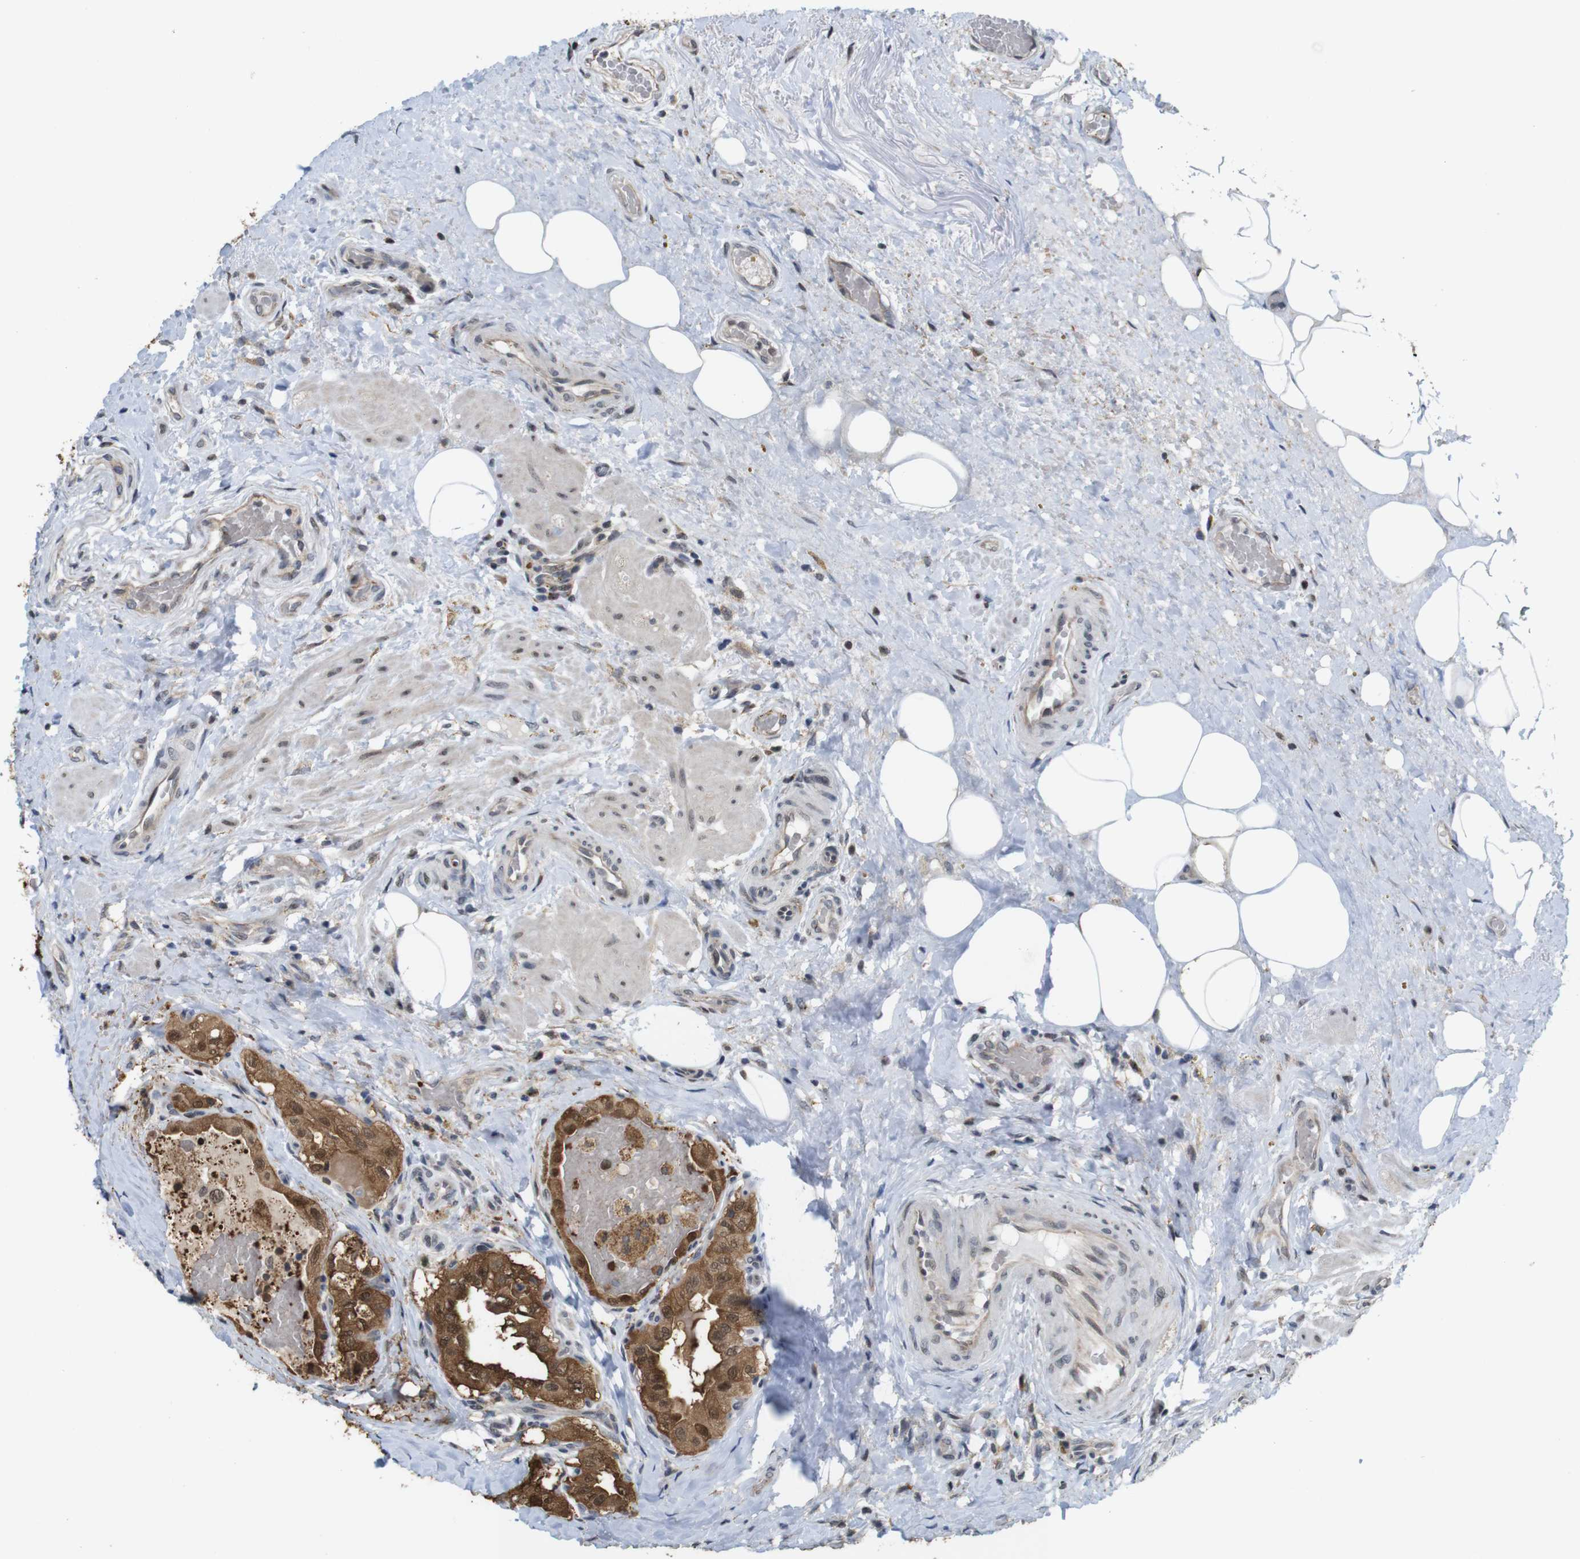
{"staining": {"intensity": "strong", "quantity": ">75%", "location": "cytoplasmic/membranous,nuclear"}, "tissue": "thyroid cancer", "cell_type": "Tumor cells", "image_type": "cancer", "snomed": [{"axis": "morphology", "description": "Papillary adenocarcinoma, NOS"}, {"axis": "topography", "description": "Thyroid gland"}], "caption": "A photomicrograph of thyroid cancer stained for a protein shows strong cytoplasmic/membranous and nuclear brown staining in tumor cells.", "gene": "PNMA8A", "patient": {"sex": "male", "age": 77}}